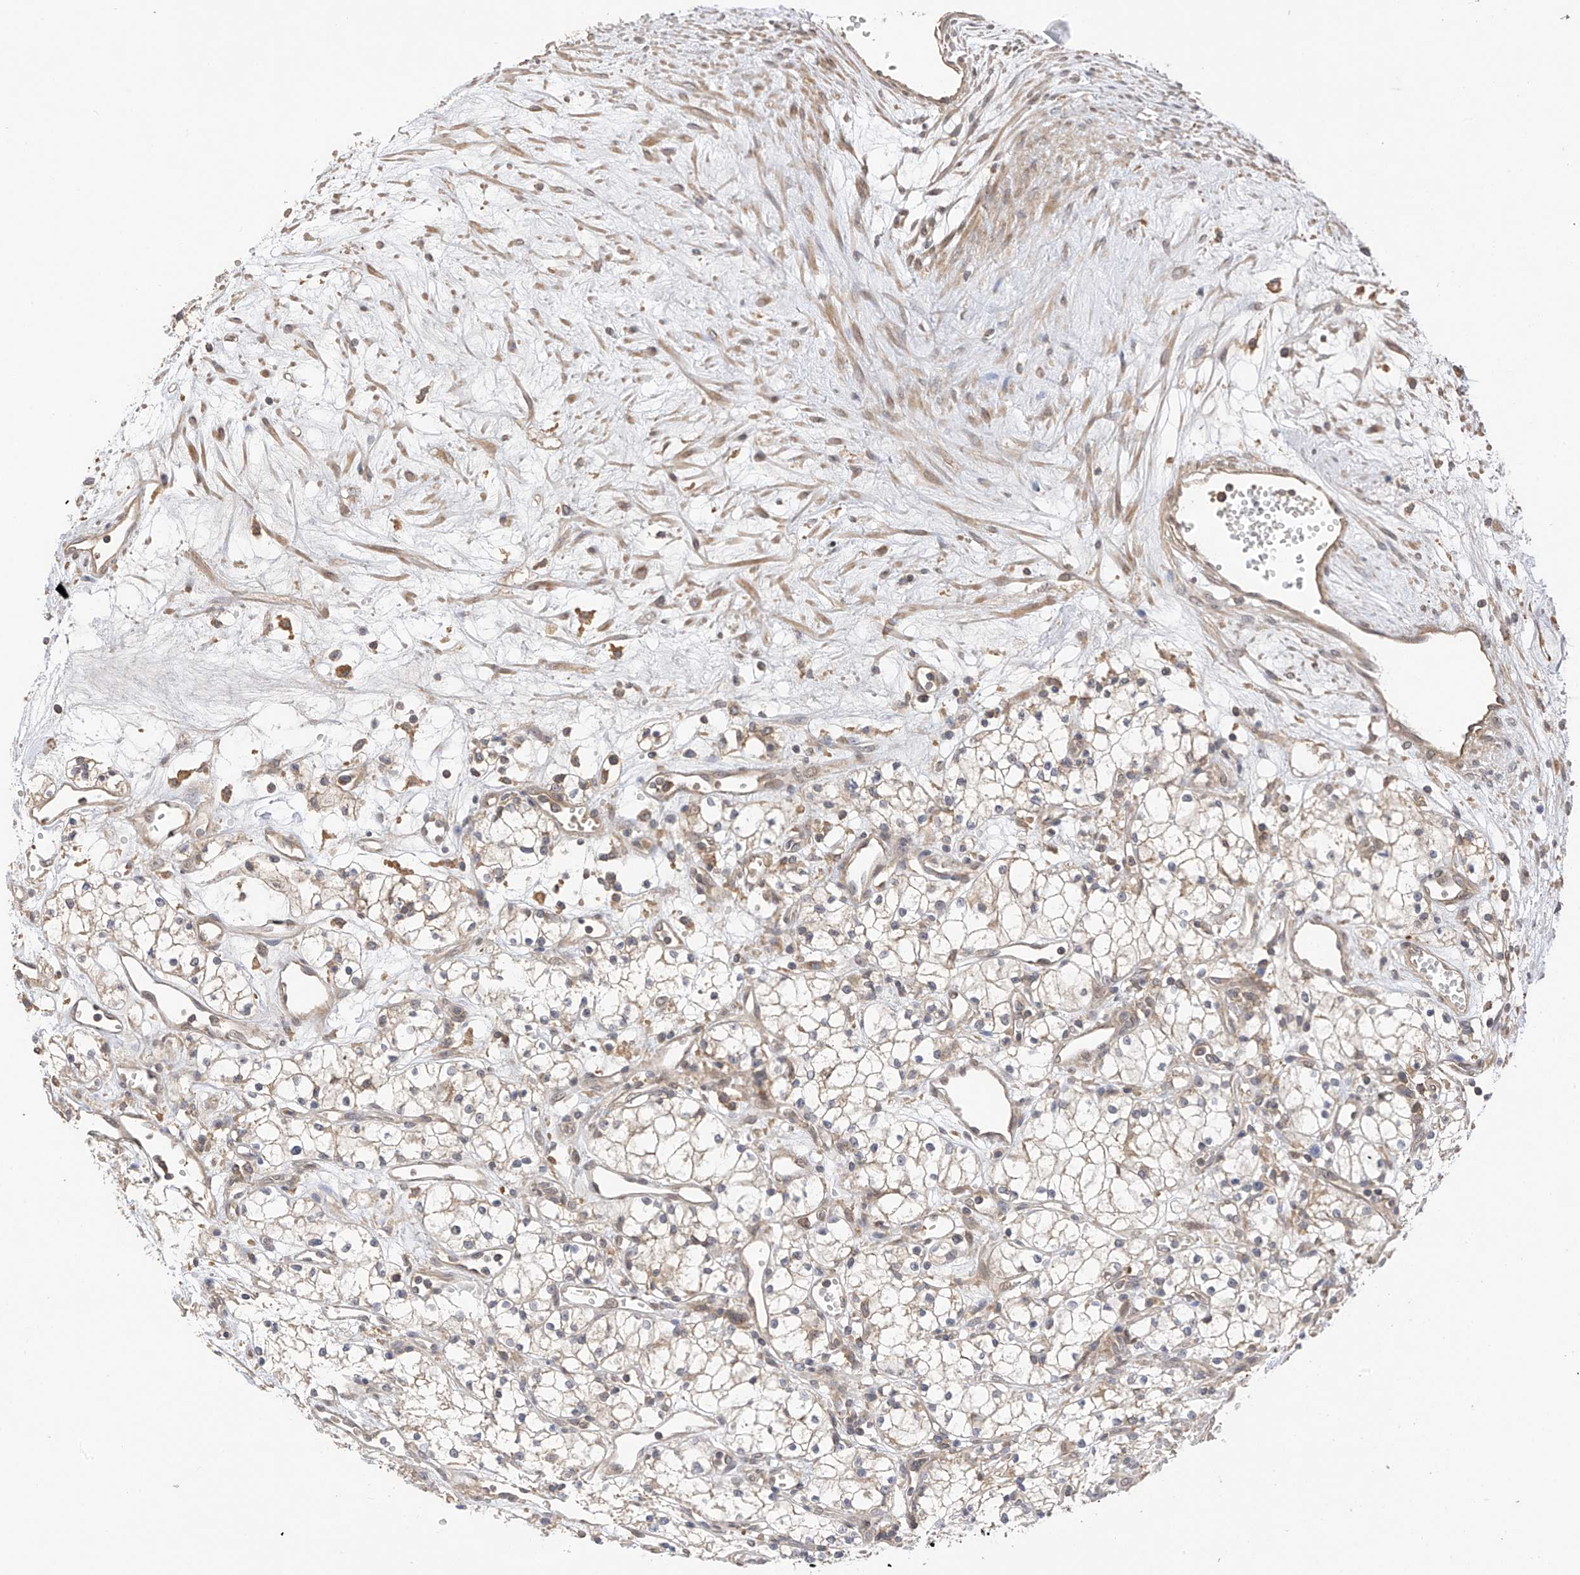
{"staining": {"intensity": "weak", "quantity": "<25%", "location": "cytoplasmic/membranous"}, "tissue": "renal cancer", "cell_type": "Tumor cells", "image_type": "cancer", "snomed": [{"axis": "morphology", "description": "Adenocarcinoma, NOS"}, {"axis": "topography", "description": "Kidney"}], "caption": "Renal cancer stained for a protein using IHC shows no expression tumor cells.", "gene": "REC8", "patient": {"sex": "male", "age": 59}}